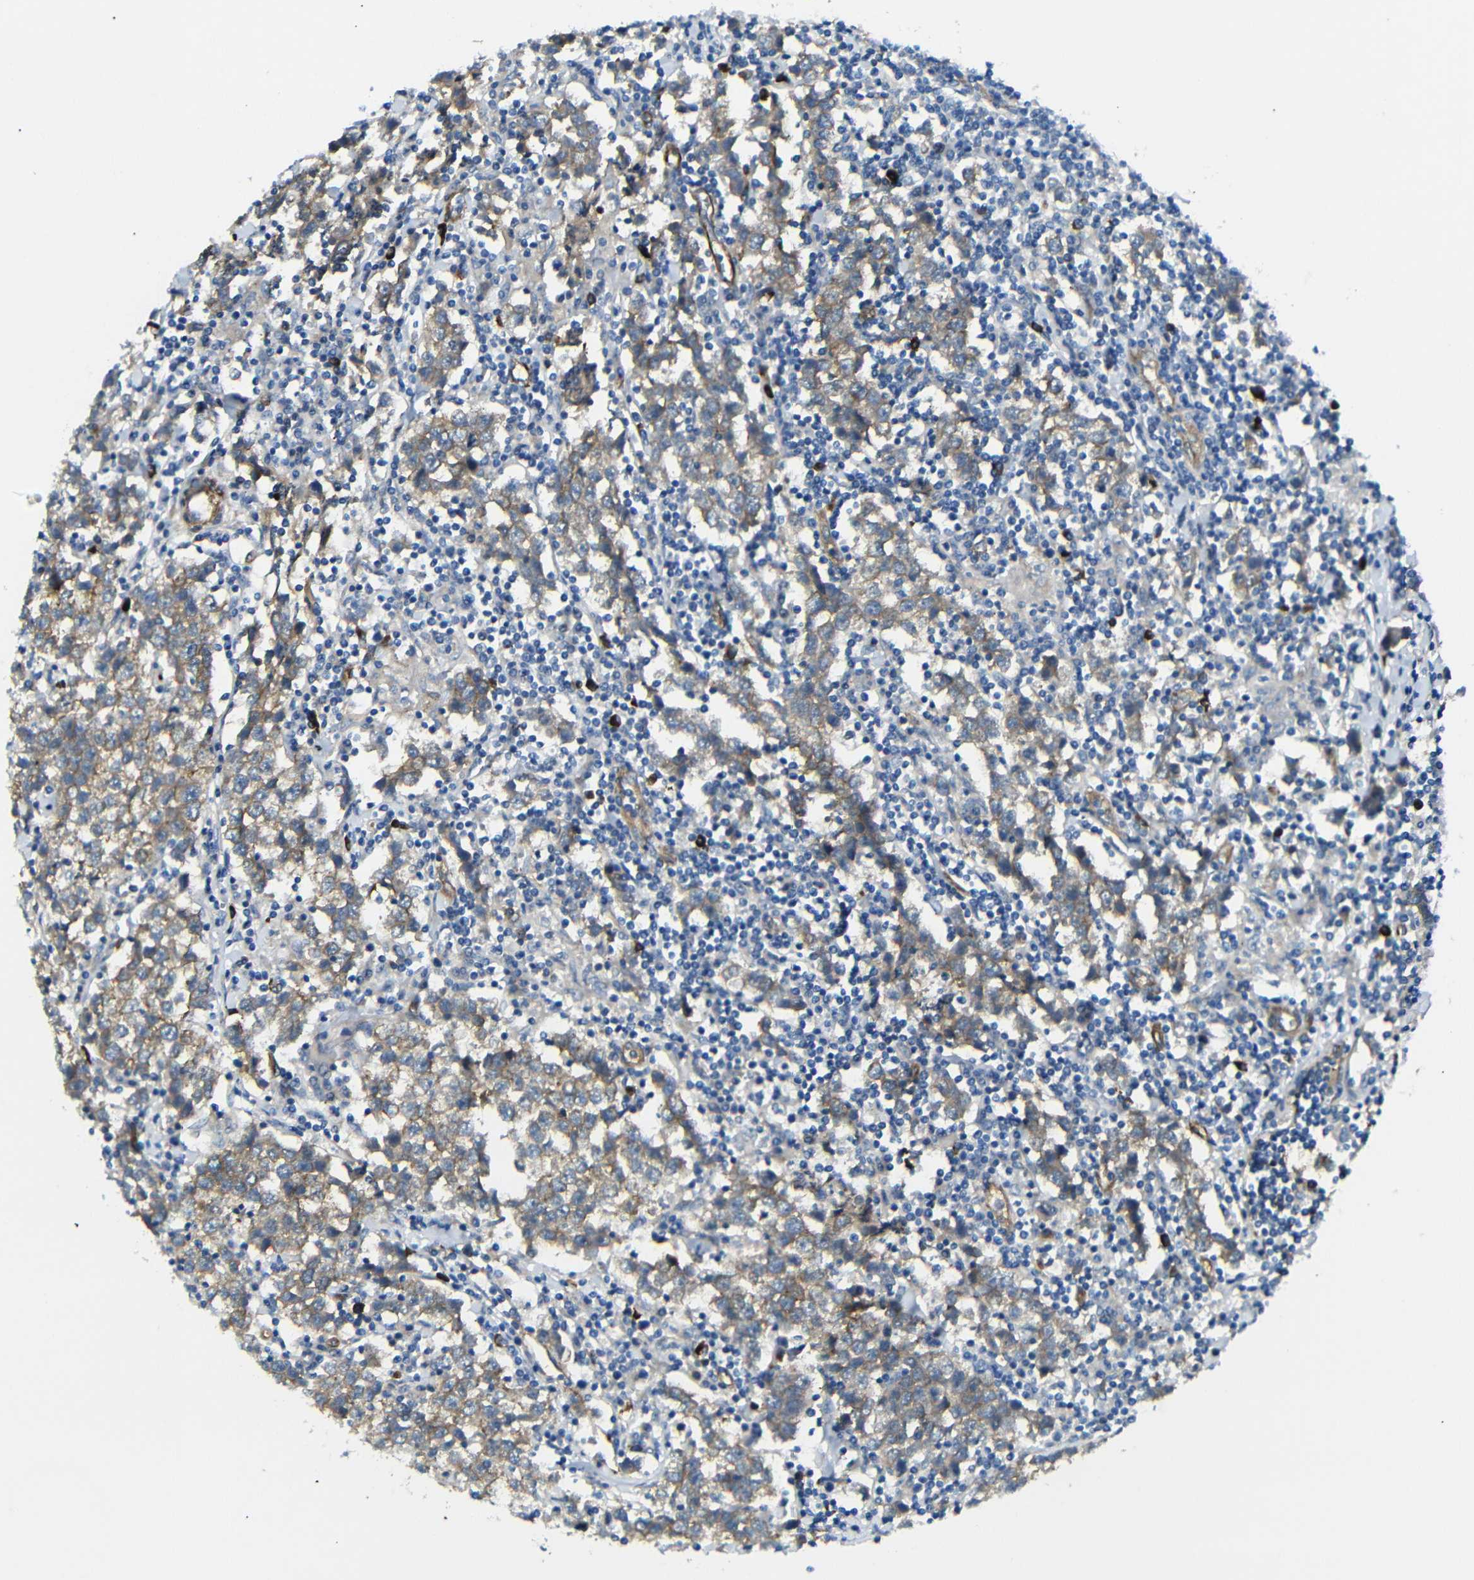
{"staining": {"intensity": "weak", "quantity": ">75%", "location": "cytoplasmic/membranous"}, "tissue": "testis cancer", "cell_type": "Tumor cells", "image_type": "cancer", "snomed": [{"axis": "morphology", "description": "Seminoma, NOS"}, {"axis": "morphology", "description": "Carcinoma, Embryonal, NOS"}, {"axis": "topography", "description": "Testis"}], "caption": "DAB (3,3'-diaminobenzidine) immunohistochemical staining of testis cancer (embryonal carcinoma) displays weak cytoplasmic/membranous protein staining in about >75% of tumor cells.", "gene": "MYO1B", "patient": {"sex": "male", "age": 36}}